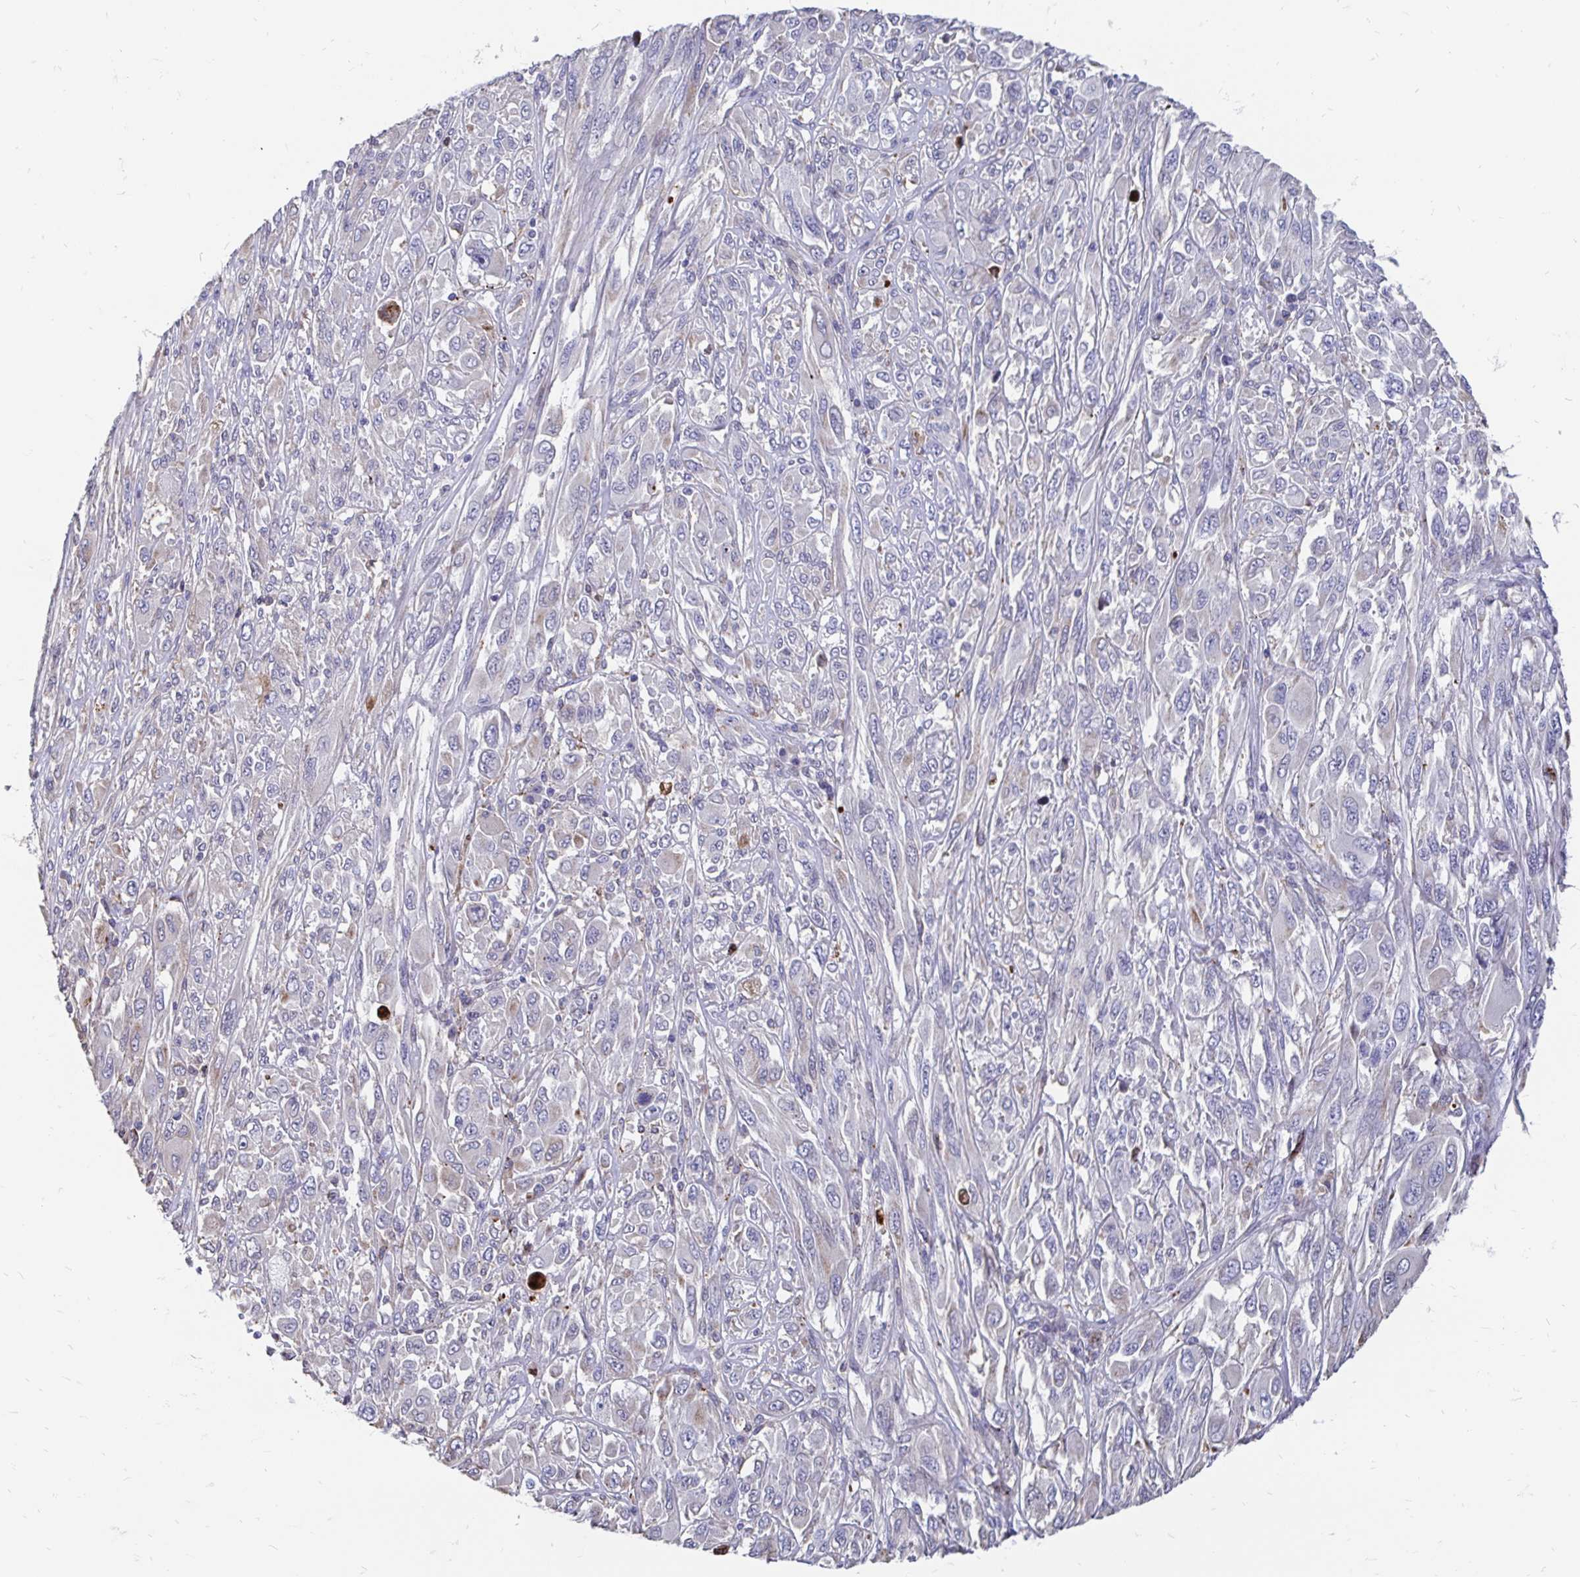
{"staining": {"intensity": "negative", "quantity": "none", "location": "none"}, "tissue": "melanoma", "cell_type": "Tumor cells", "image_type": "cancer", "snomed": [{"axis": "morphology", "description": "Malignant melanoma, NOS"}, {"axis": "topography", "description": "Skin"}], "caption": "High magnification brightfield microscopy of melanoma stained with DAB (3,3'-diaminobenzidine) (brown) and counterstained with hematoxylin (blue): tumor cells show no significant positivity.", "gene": "CDKL1", "patient": {"sex": "female", "age": 91}}